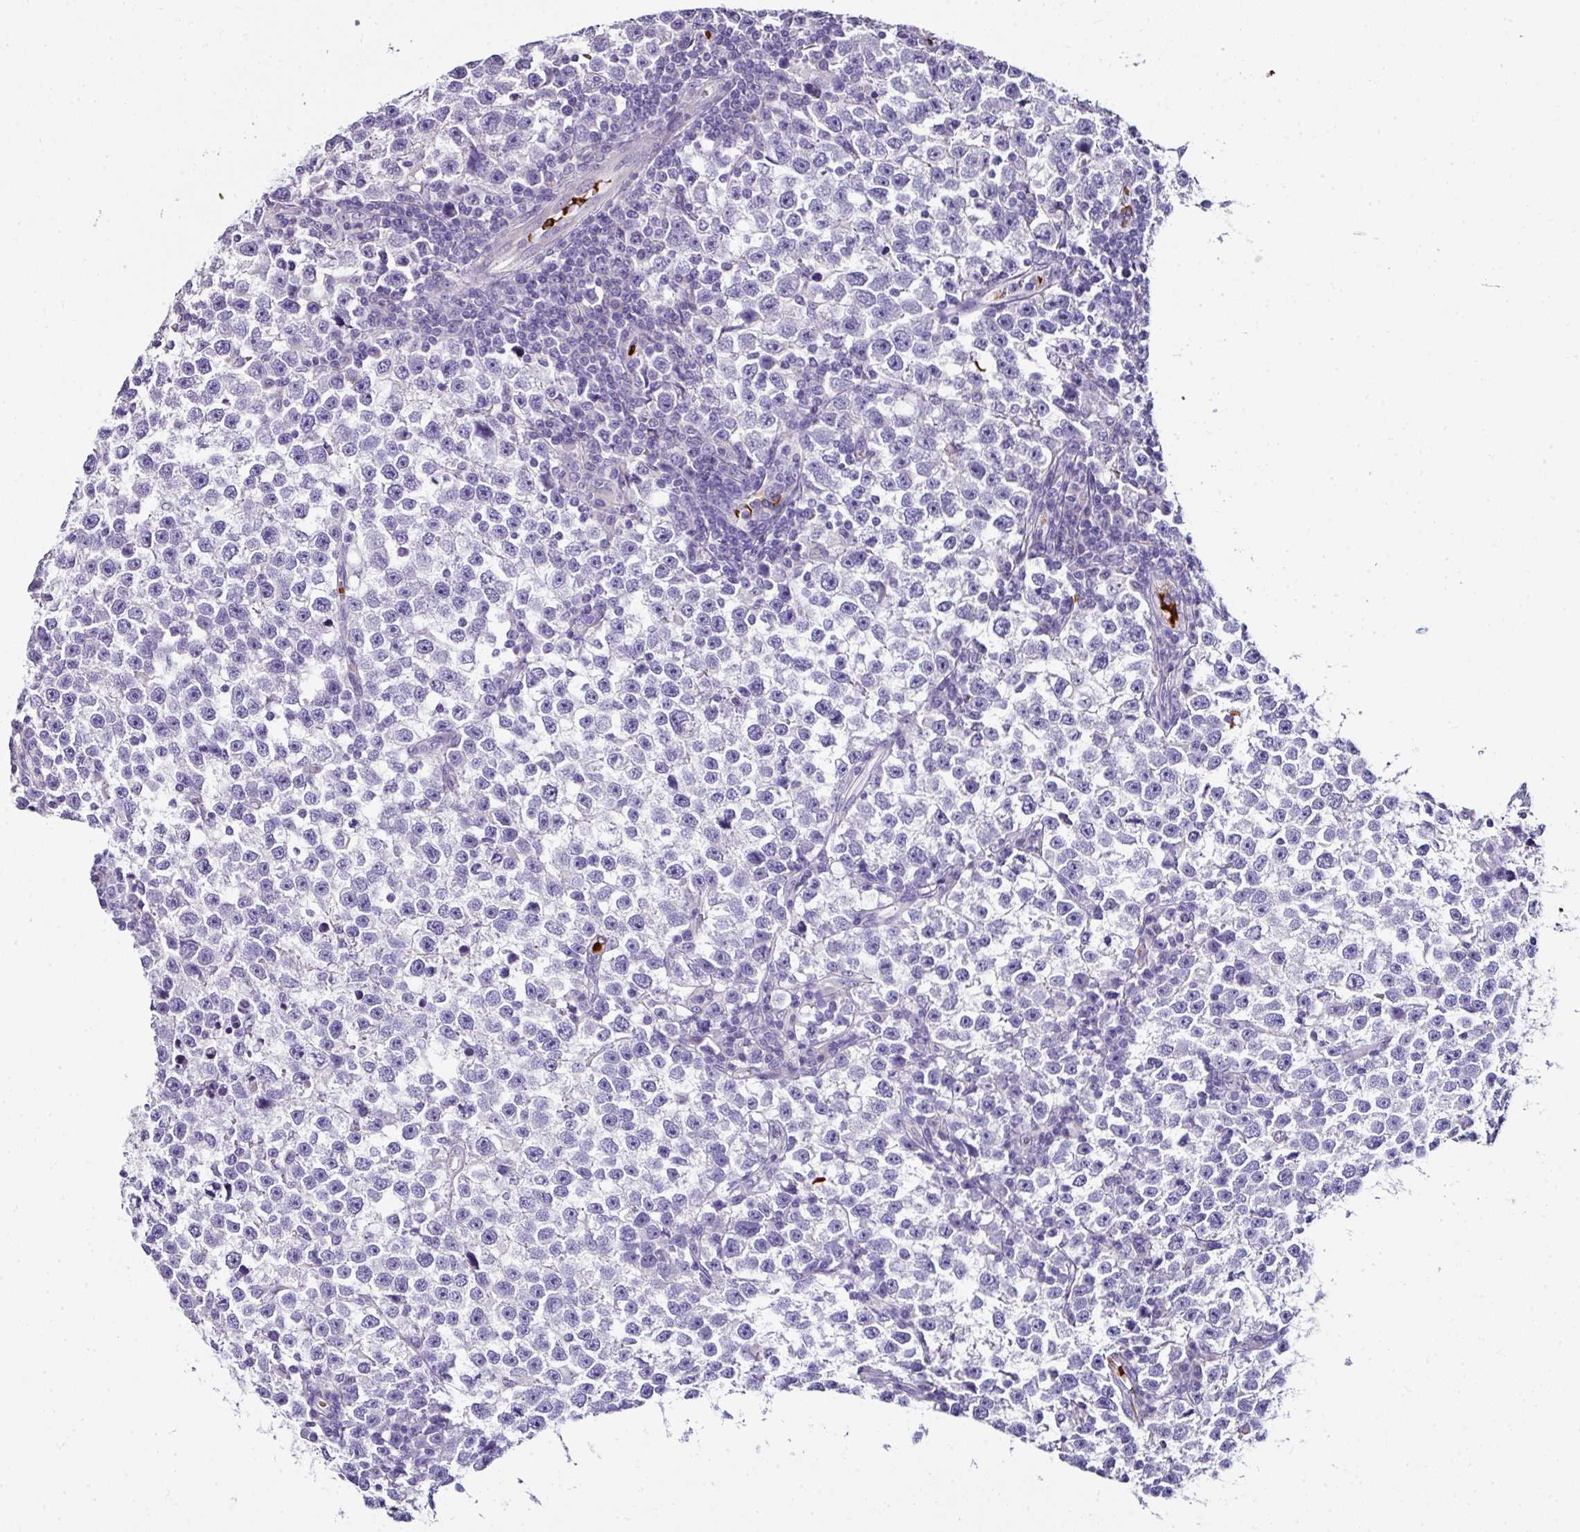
{"staining": {"intensity": "negative", "quantity": "none", "location": "none"}, "tissue": "testis cancer", "cell_type": "Tumor cells", "image_type": "cancer", "snomed": [{"axis": "morphology", "description": "Normal tissue, NOS"}, {"axis": "morphology", "description": "Seminoma, NOS"}, {"axis": "topography", "description": "Testis"}], "caption": "Human testis seminoma stained for a protein using IHC exhibits no staining in tumor cells.", "gene": "NAPSA", "patient": {"sex": "male", "age": 43}}